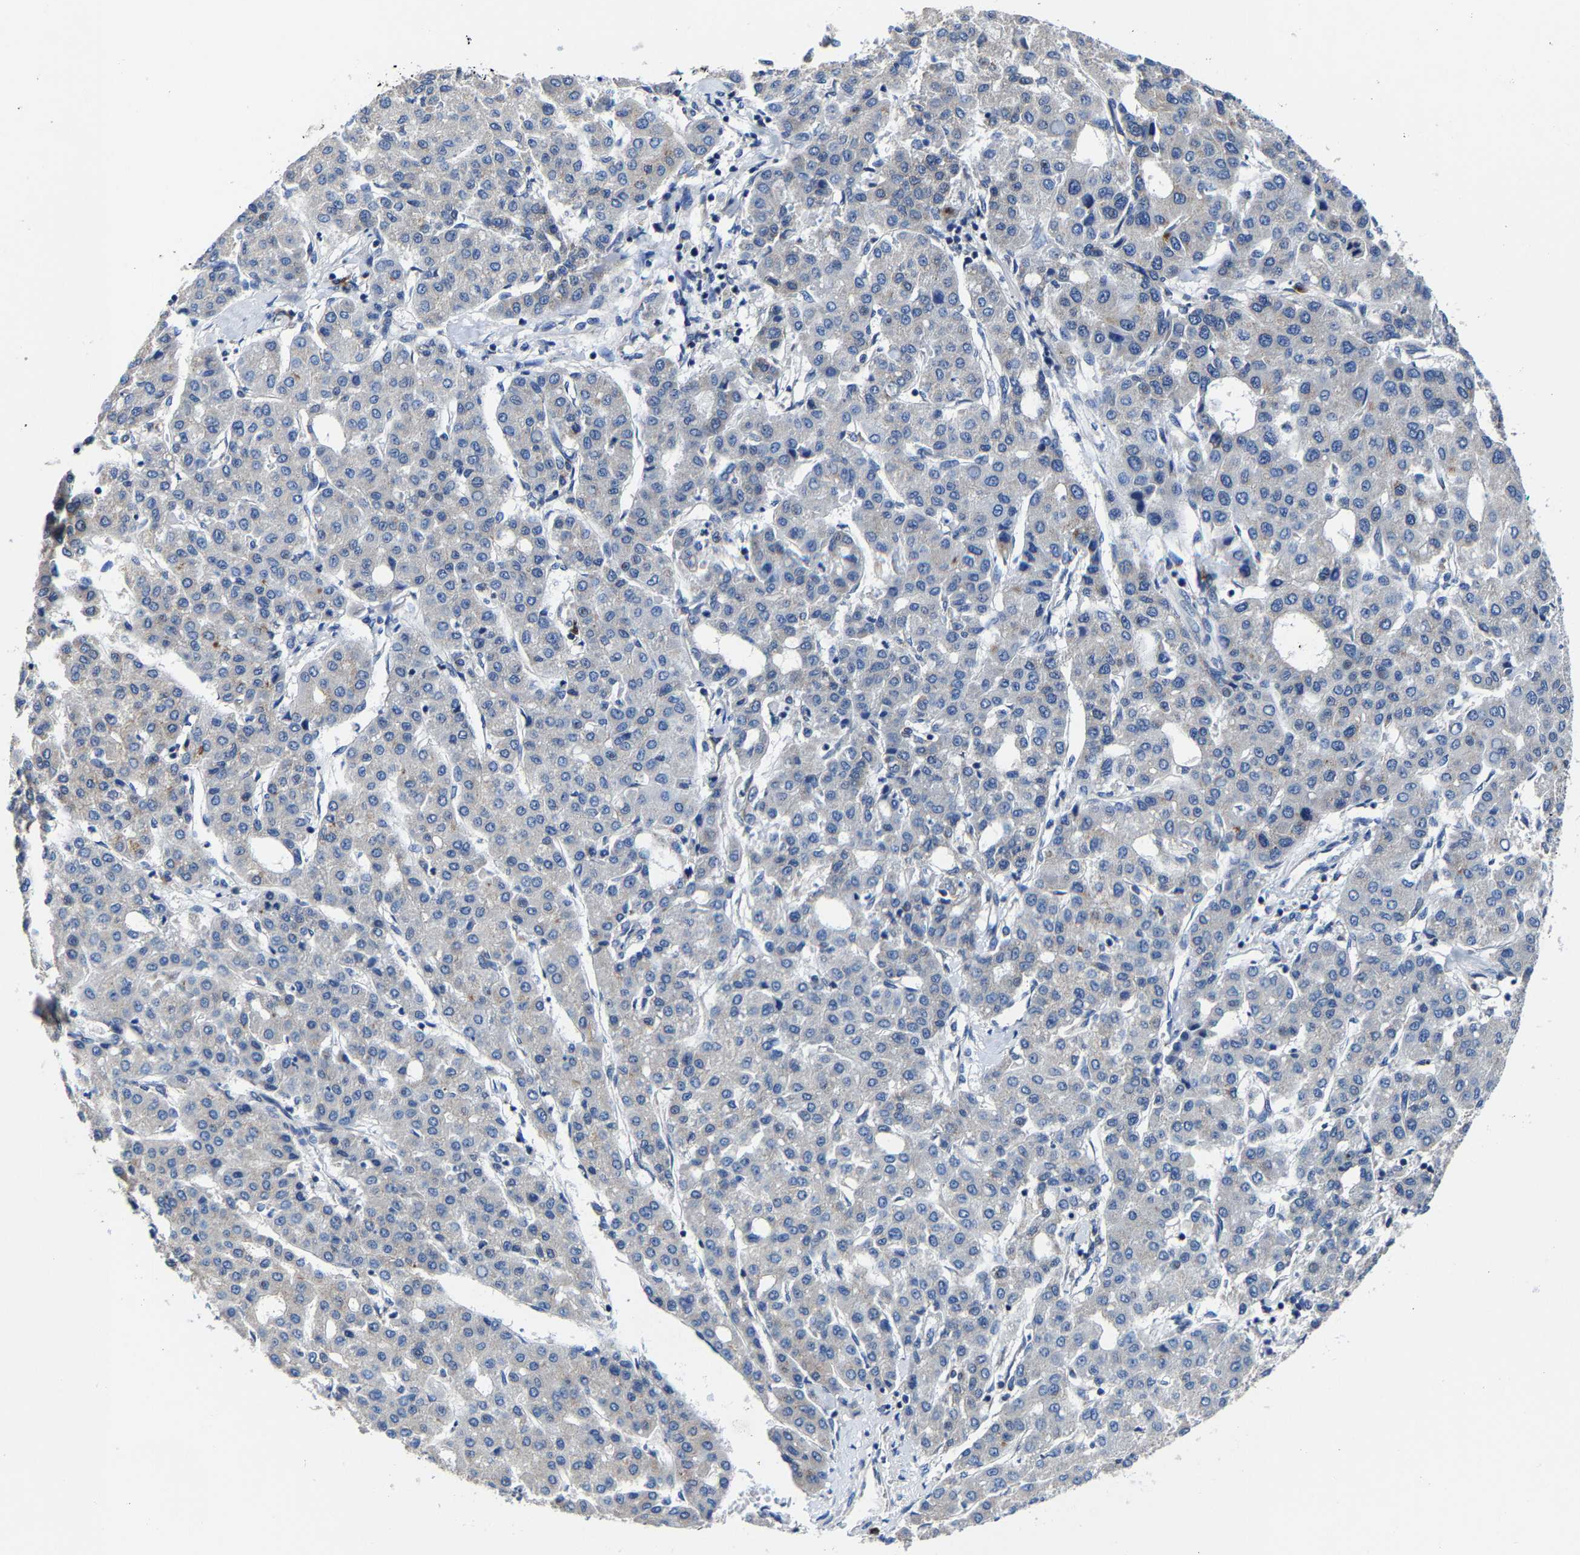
{"staining": {"intensity": "negative", "quantity": "none", "location": "none"}, "tissue": "liver cancer", "cell_type": "Tumor cells", "image_type": "cancer", "snomed": [{"axis": "morphology", "description": "Carcinoma, Hepatocellular, NOS"}, {"axis": "topography", "description": "Liver"}], "caption": "The image exhibits no significant expression in tumor cells of liver hepatocellular carcinoma.", "gene": "EBAG9", "patient": {"sex": "male", "age": 65}}